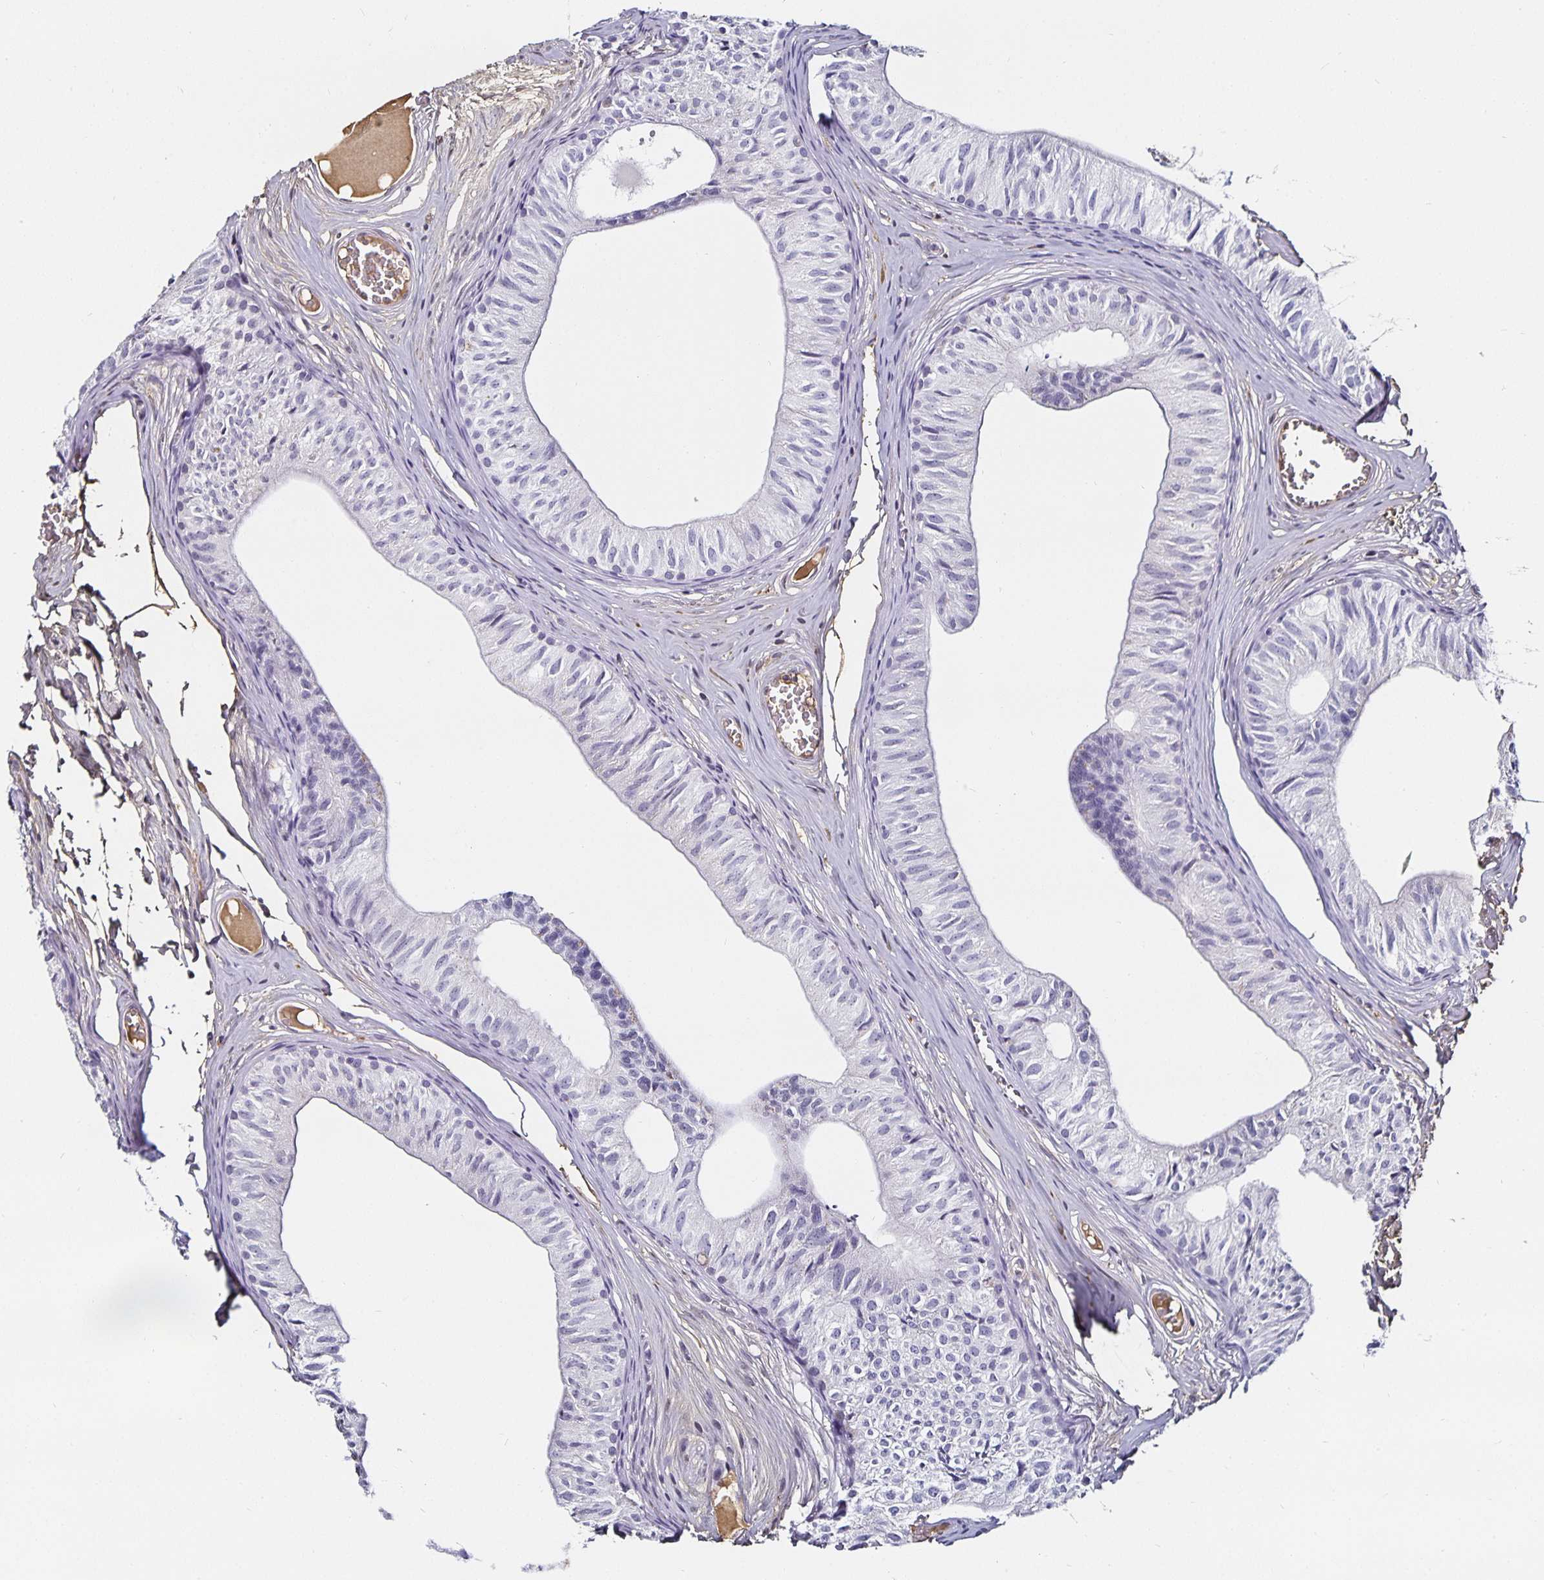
{"staining": {"intensity": "negative", "quantity": "none", "location": "none"}, "tissue": "epididymis", "cell_type": "Glandular cells", "image_type": "normal", "snomed": [{"axis": "morphology", "description": "Normal tissue, NOS"}, {"axis": "topography", "description": "Epididymis"}], "caption": "DAB immunohistochemical staining of normal epididymis shows no significant expression in glandular cells.", "gene": "TTR", "patient": {"sex": "male", "age": 25}}